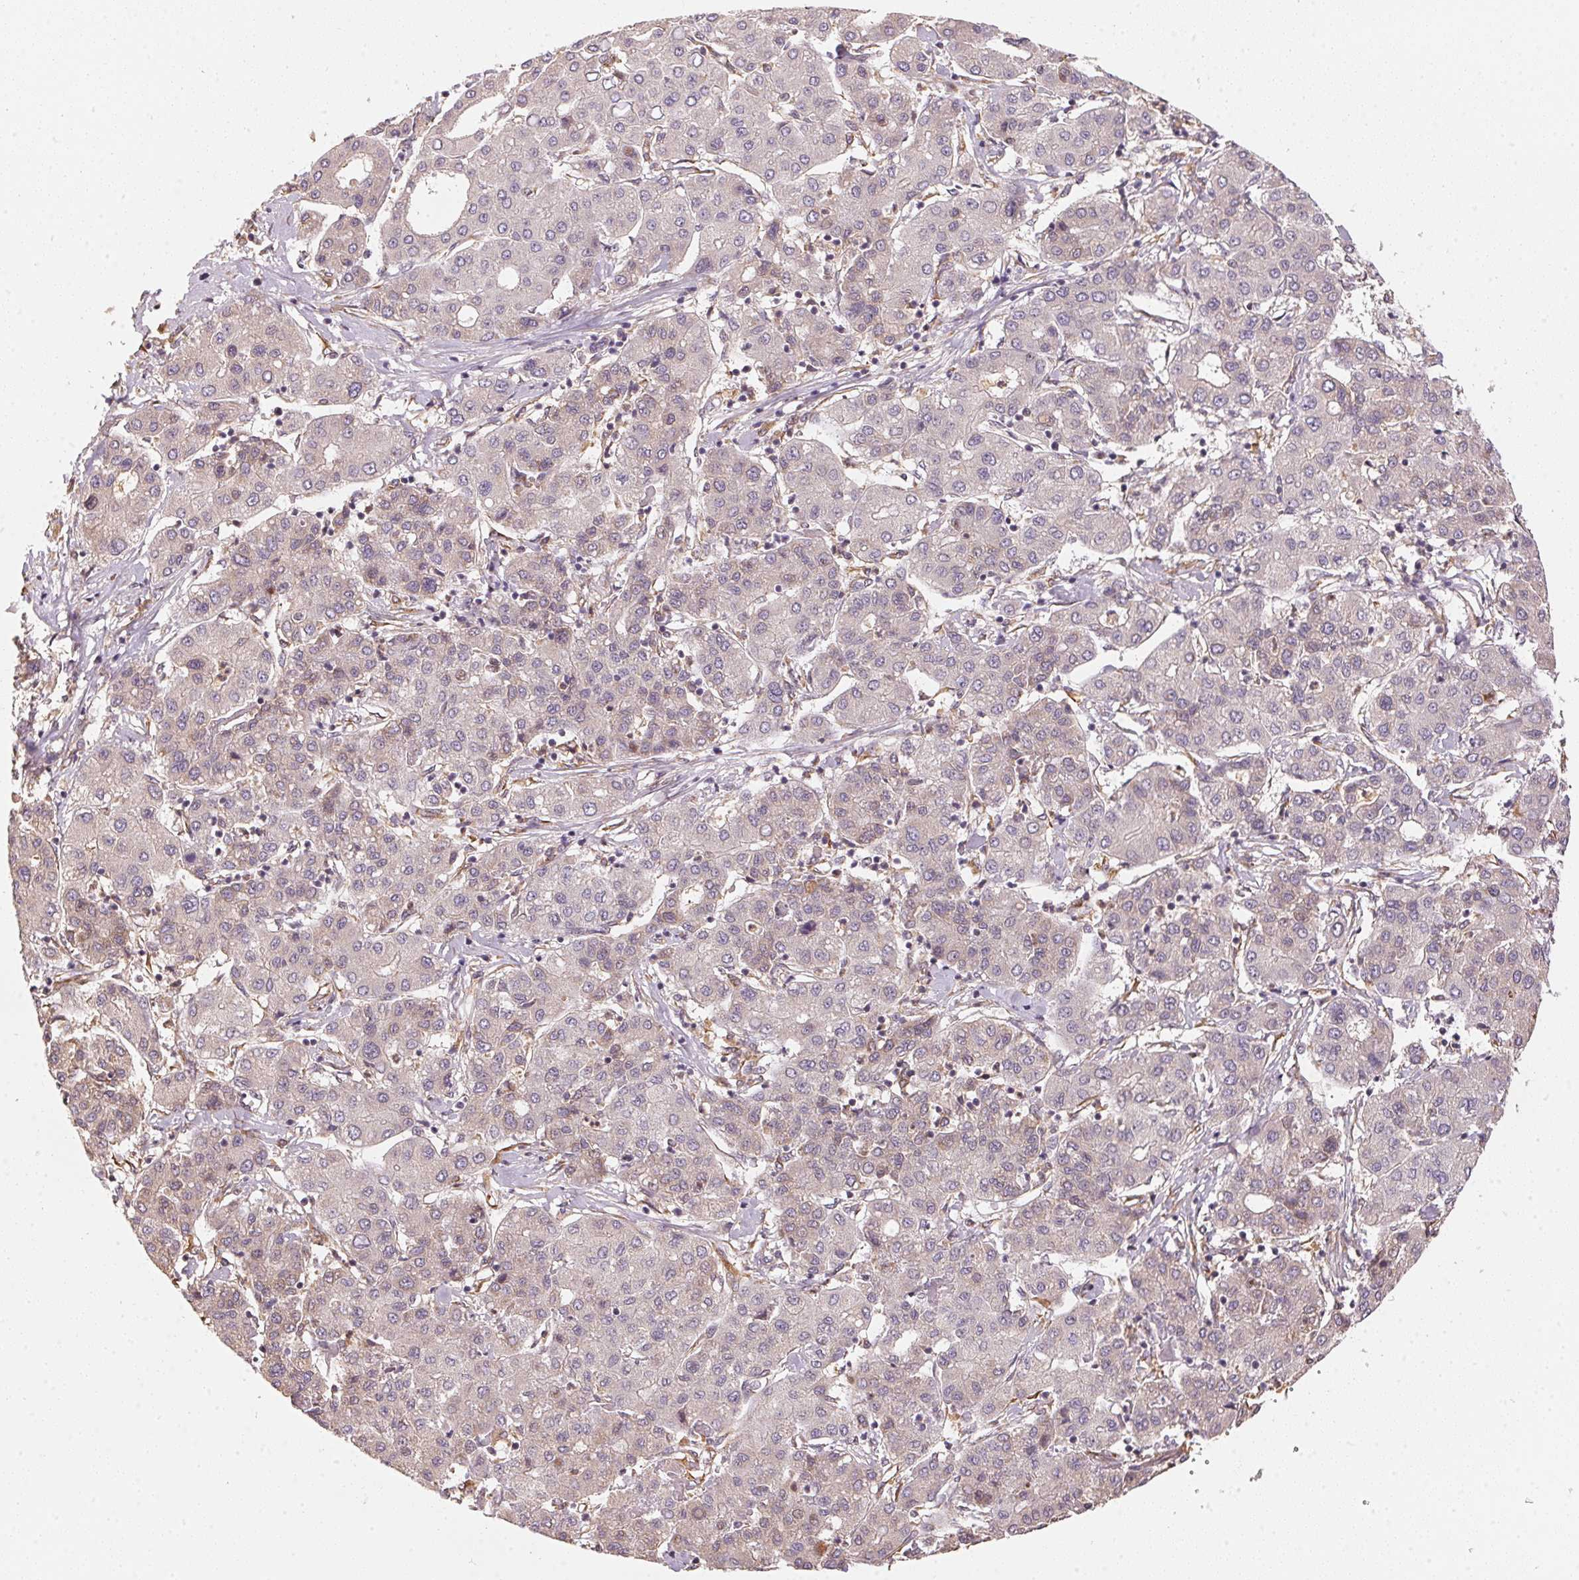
{"staining": {"intensity": "negative", "quantity": "none", "location": "none"}, "tissue": "liver cancer", "cell_type": "Tumor cells", "image_type": "cancer", "snomed": [{"axis": "morphology", "description": "Carcinoma, Hepatocellular, NOS"}, {"axis": "topography", "description": "Liver"}], "caption": "Tumor cells show no significant protein positivity in liver cancer (hepatocellular carcinoma).", "gene": "STRN4", "patient": {"sex": "male", "age": 65}}